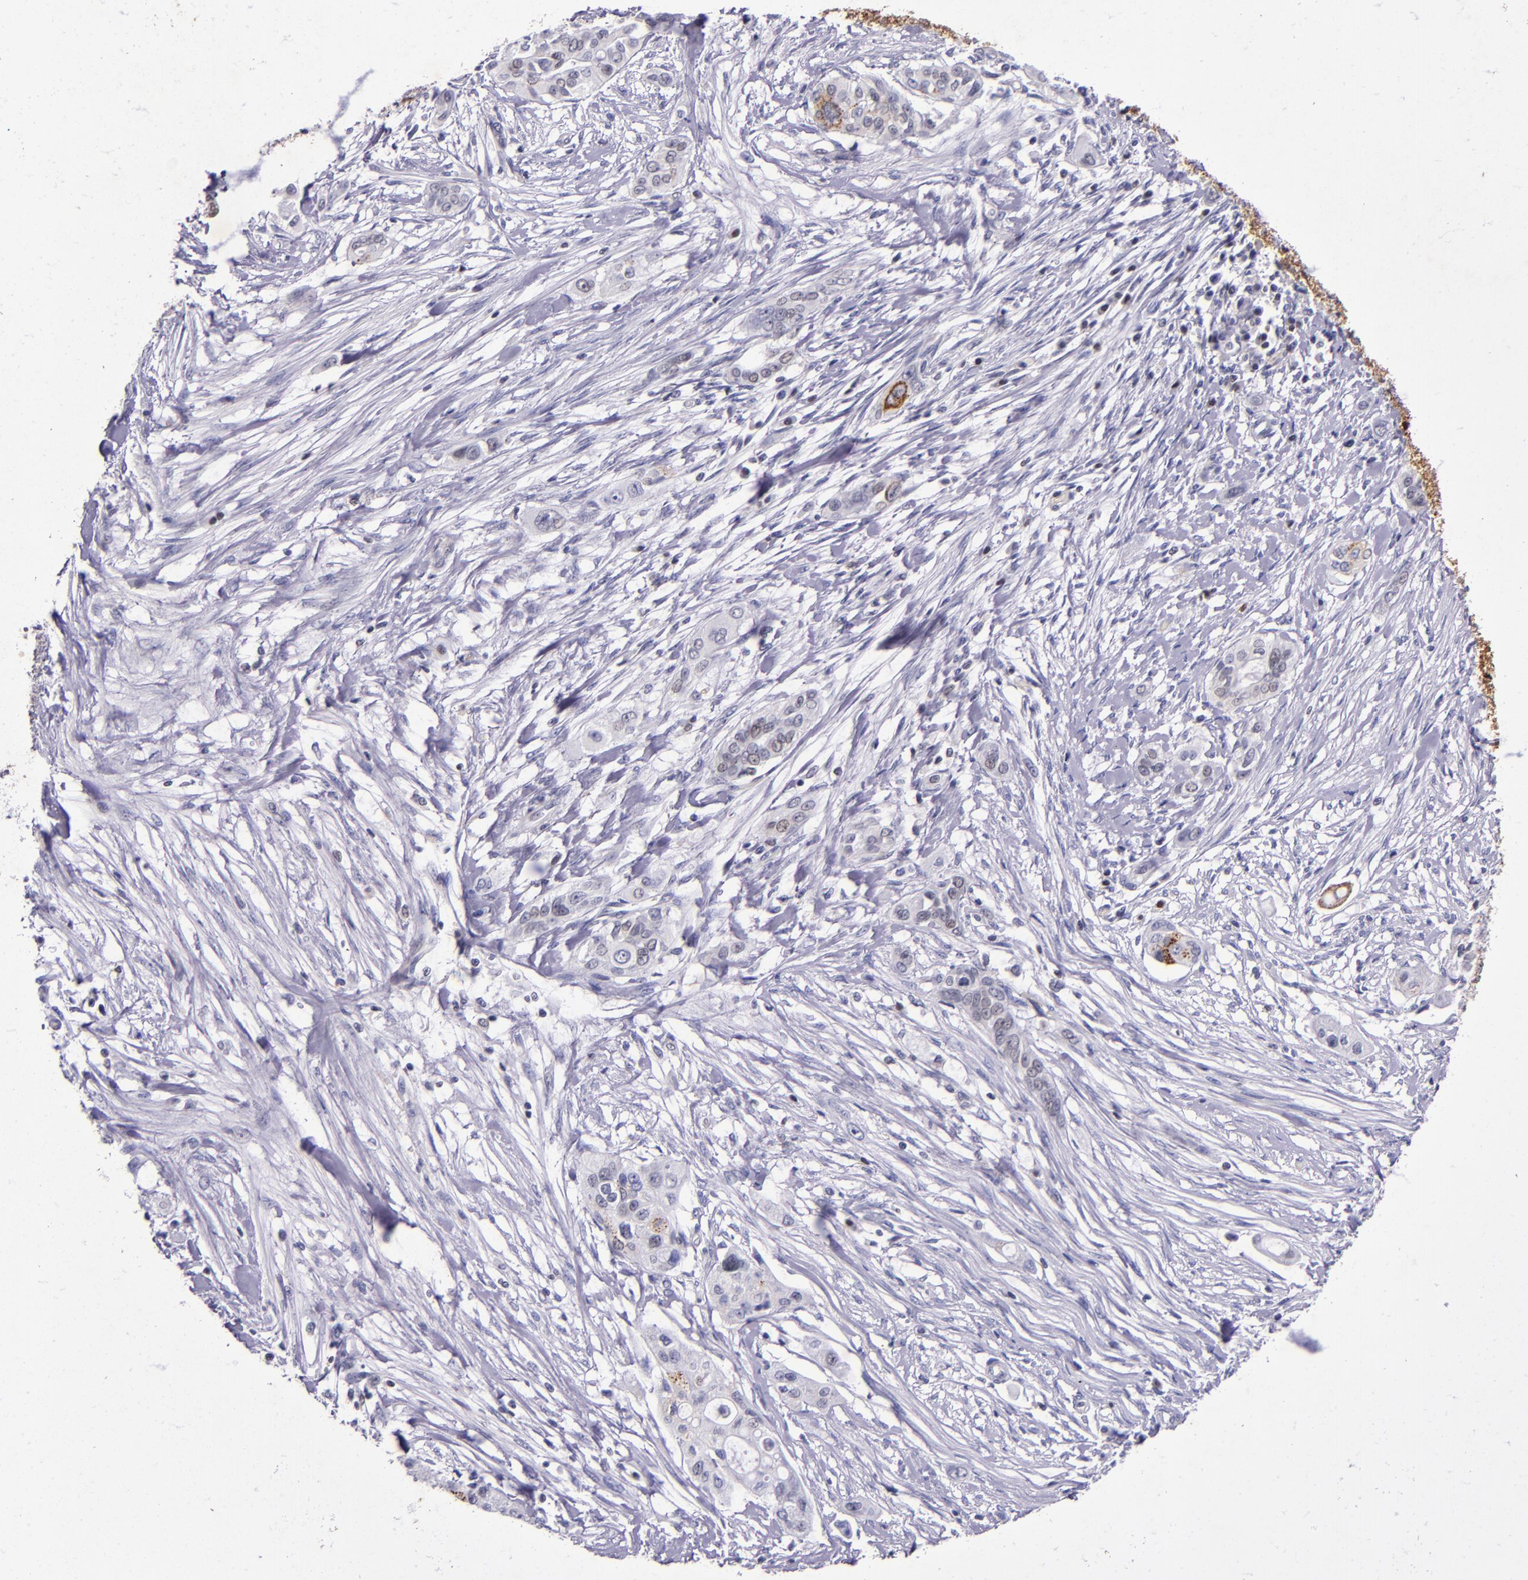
{"staining": {"intensity": "negative", "quantity": "none", "location": "none"}, "tissue": "pancreatic cancer", "cell_type": "Tumor cells", "image_type": "cancer", "snomed": [{"axis": "morphology", "description": "Adenocarcinoma, NOS"}, {"axis": "topography", "description": "Pancreas"}], "caption": "DAB (3,3'-diaminobenzidine) immunohistochemical staining of pancreatic cancer displays no significant staining in tumor cells. (DAB (3,3'-diaminobenzidine) immunohistochemistry, high magnification).", "gene": "MGMT", "patient": {"sex": "female", "age": 60}}